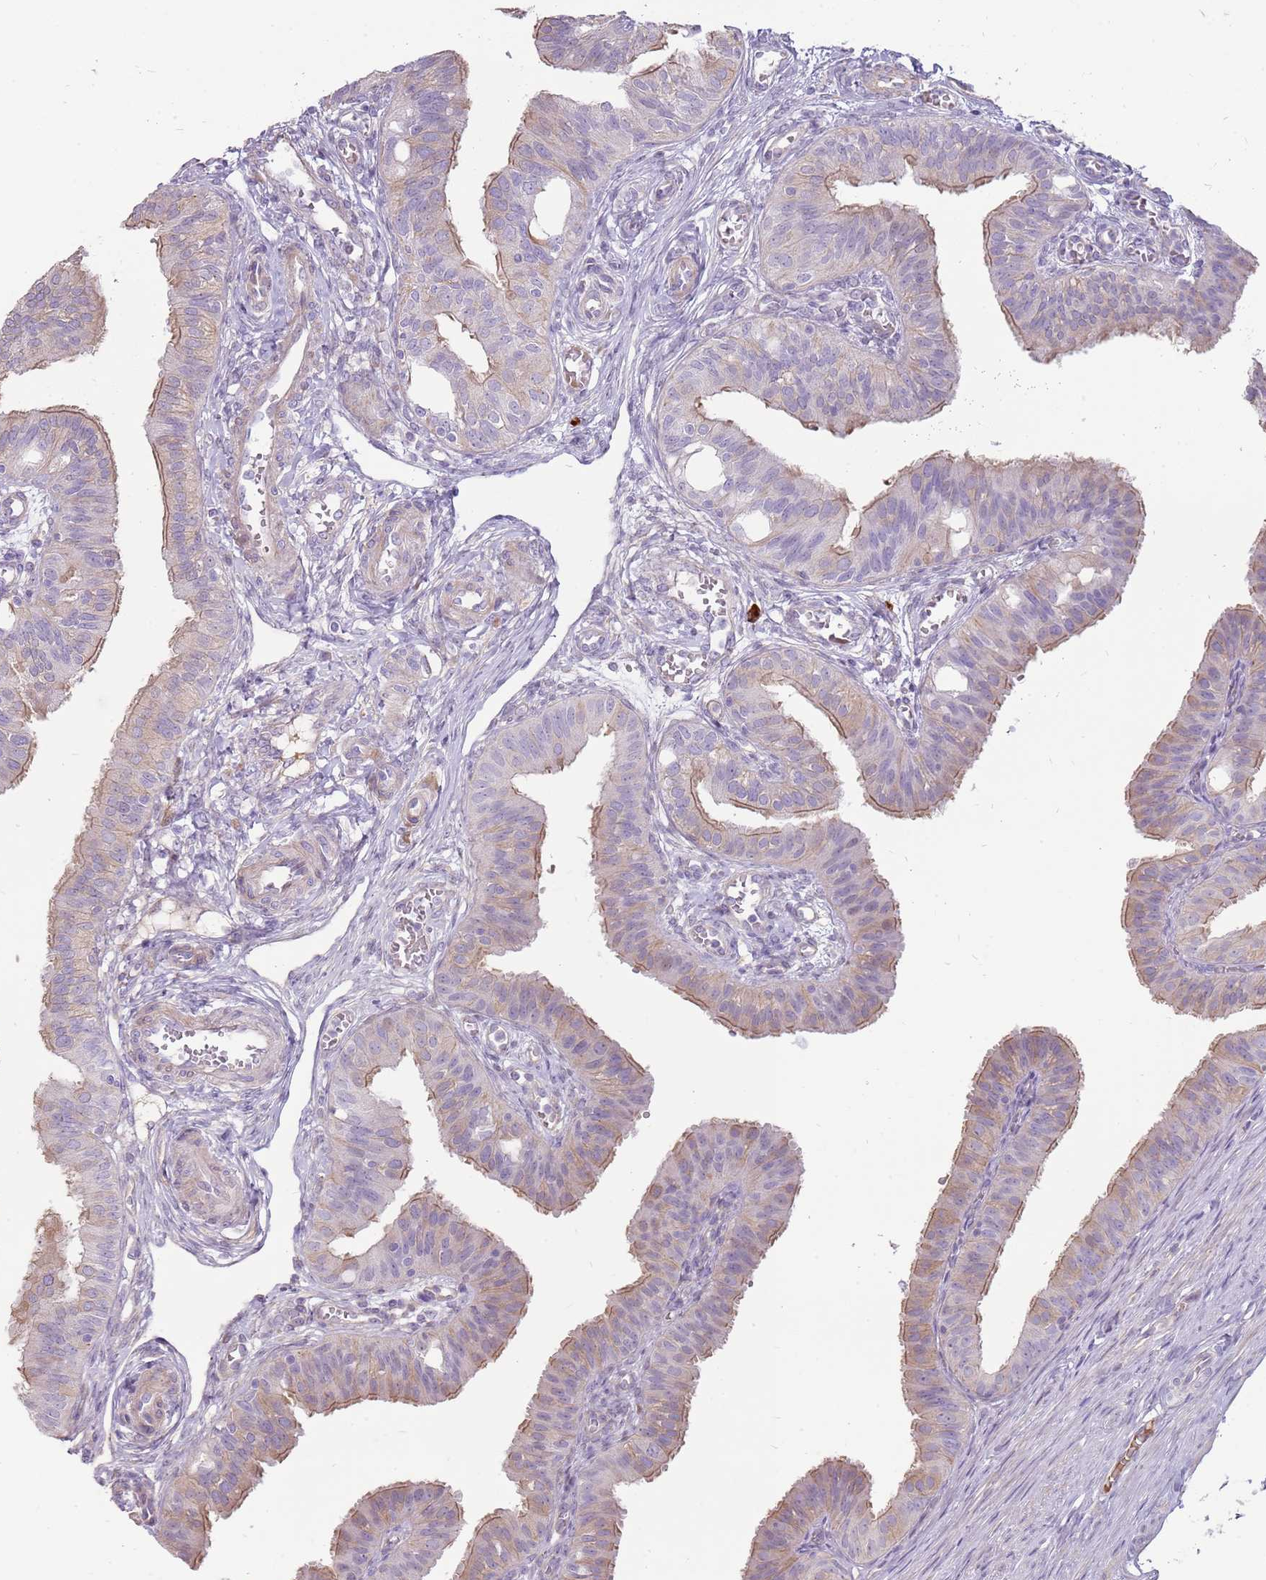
{"staining": {"intensity": "weak", "quantity": "25%-75%", "location": "cytoplasmic/membranous"}, "tissue": "fallopian tube", "cell_type": "Glandular cells", "image_type": "normal", "snomed": [{"axis": "morphology", "description": "Normal tissue, NOS"}, {"axis": "topography", "description": "Fallopian tube"}, {"axis": "topography", "description": "Ovary"}], "caption": "Protein expression analysis of unremarkable fallopian tube displays weak cytoplasmic/membranous positivity in about 25%-75% of glandular cells.", "gene": "MCUB", "patient": {"sex": "female", "age": 42}}